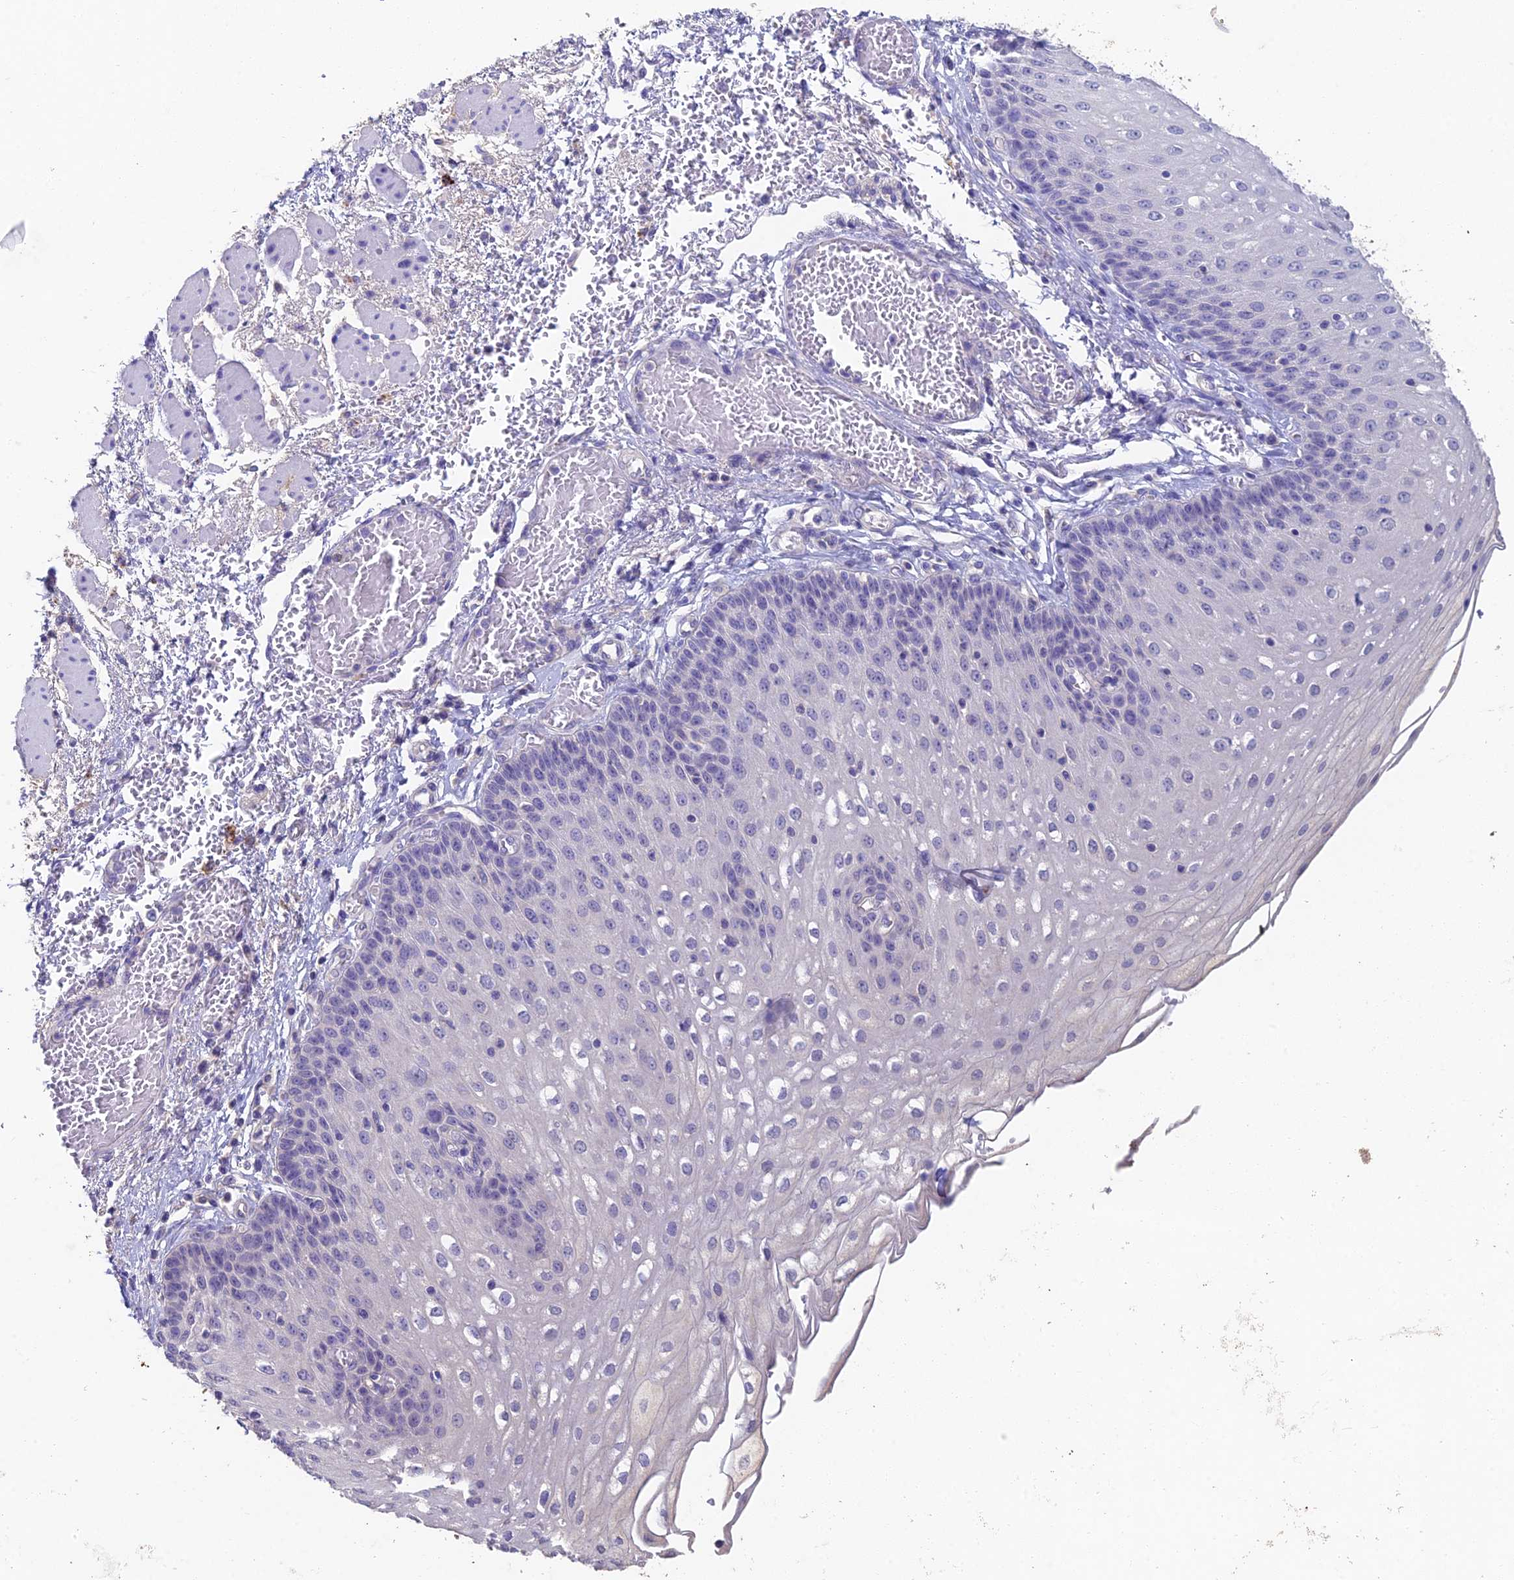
{"staining": {"intensity": "negative", "quantity": "none", "location": "none"}, "tissue": "esophagus", "cell_type": "Squamous epithelial cells", "image_type": "normal", "snomed": [{"axis": "morphology", "description": "Normal tissue, NOS"}, {"axis": "topography", "description": "Esophagus"}], "caption": "A high-resolution image shows immunohistochemistry staining of unremarkable esophagus, which reveals no significant staining in squamous epithelial cells.", "gene": "ADAMTS13", "patient": {"sex": "male", "age": 81}}